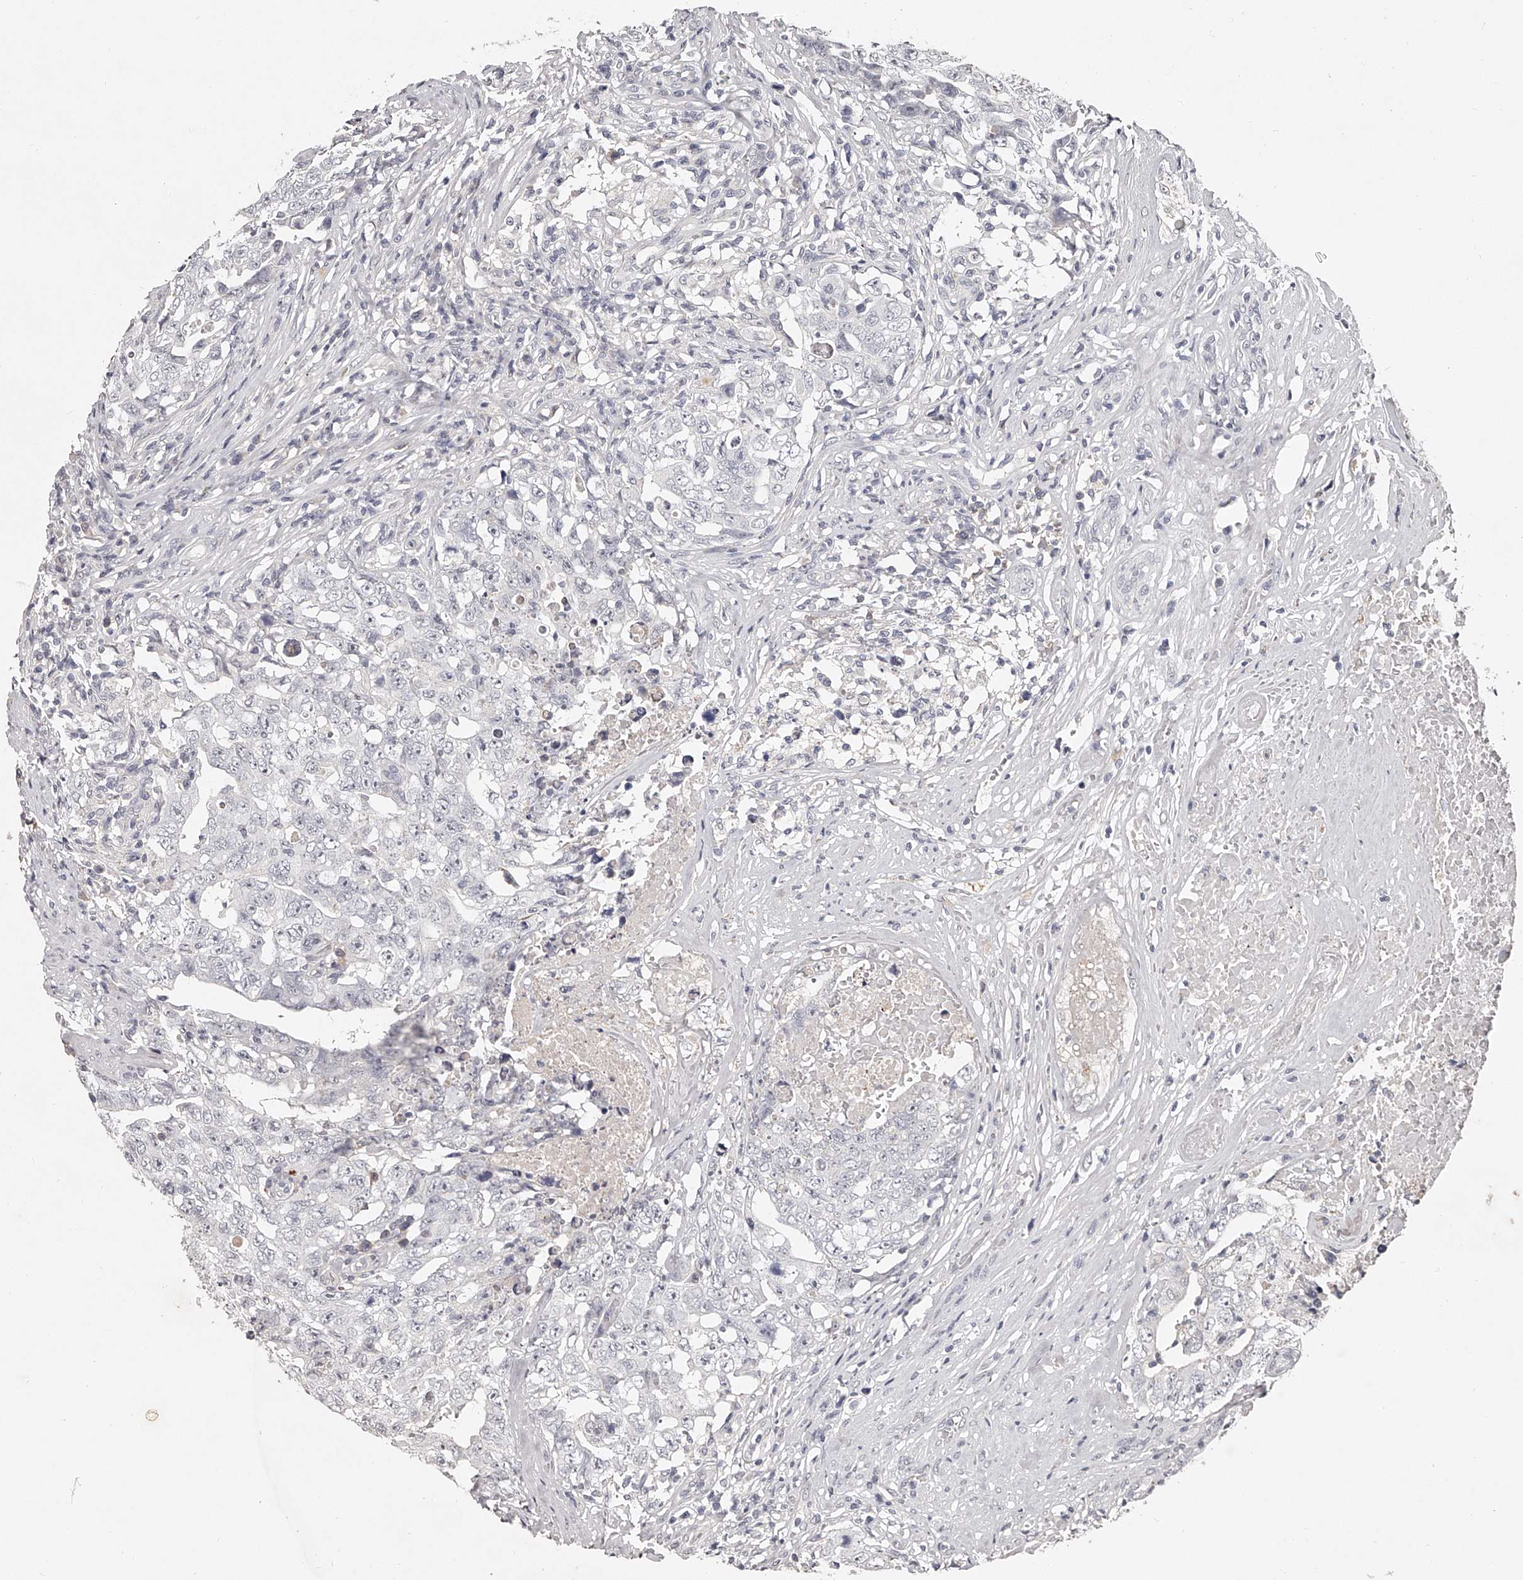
{"staining": {"intensity": "negative", "quantity": "none", "location": "none"}, "tissue": "testis cancer", "cell_type": "Tumor cells", "image_type": "cancer", "snomed": [{"axis": "morphology", "description": "Carcinoma, Embryonal, NOS"}, {"axis": "topography", "description": "Testis"}], "caption": "A histopathology image of human embryonal carcinoma (testis) is negative for staining in tumor cells.", "gene": "NT5DC1", "patient": {"sex": "male", "age": 26}}